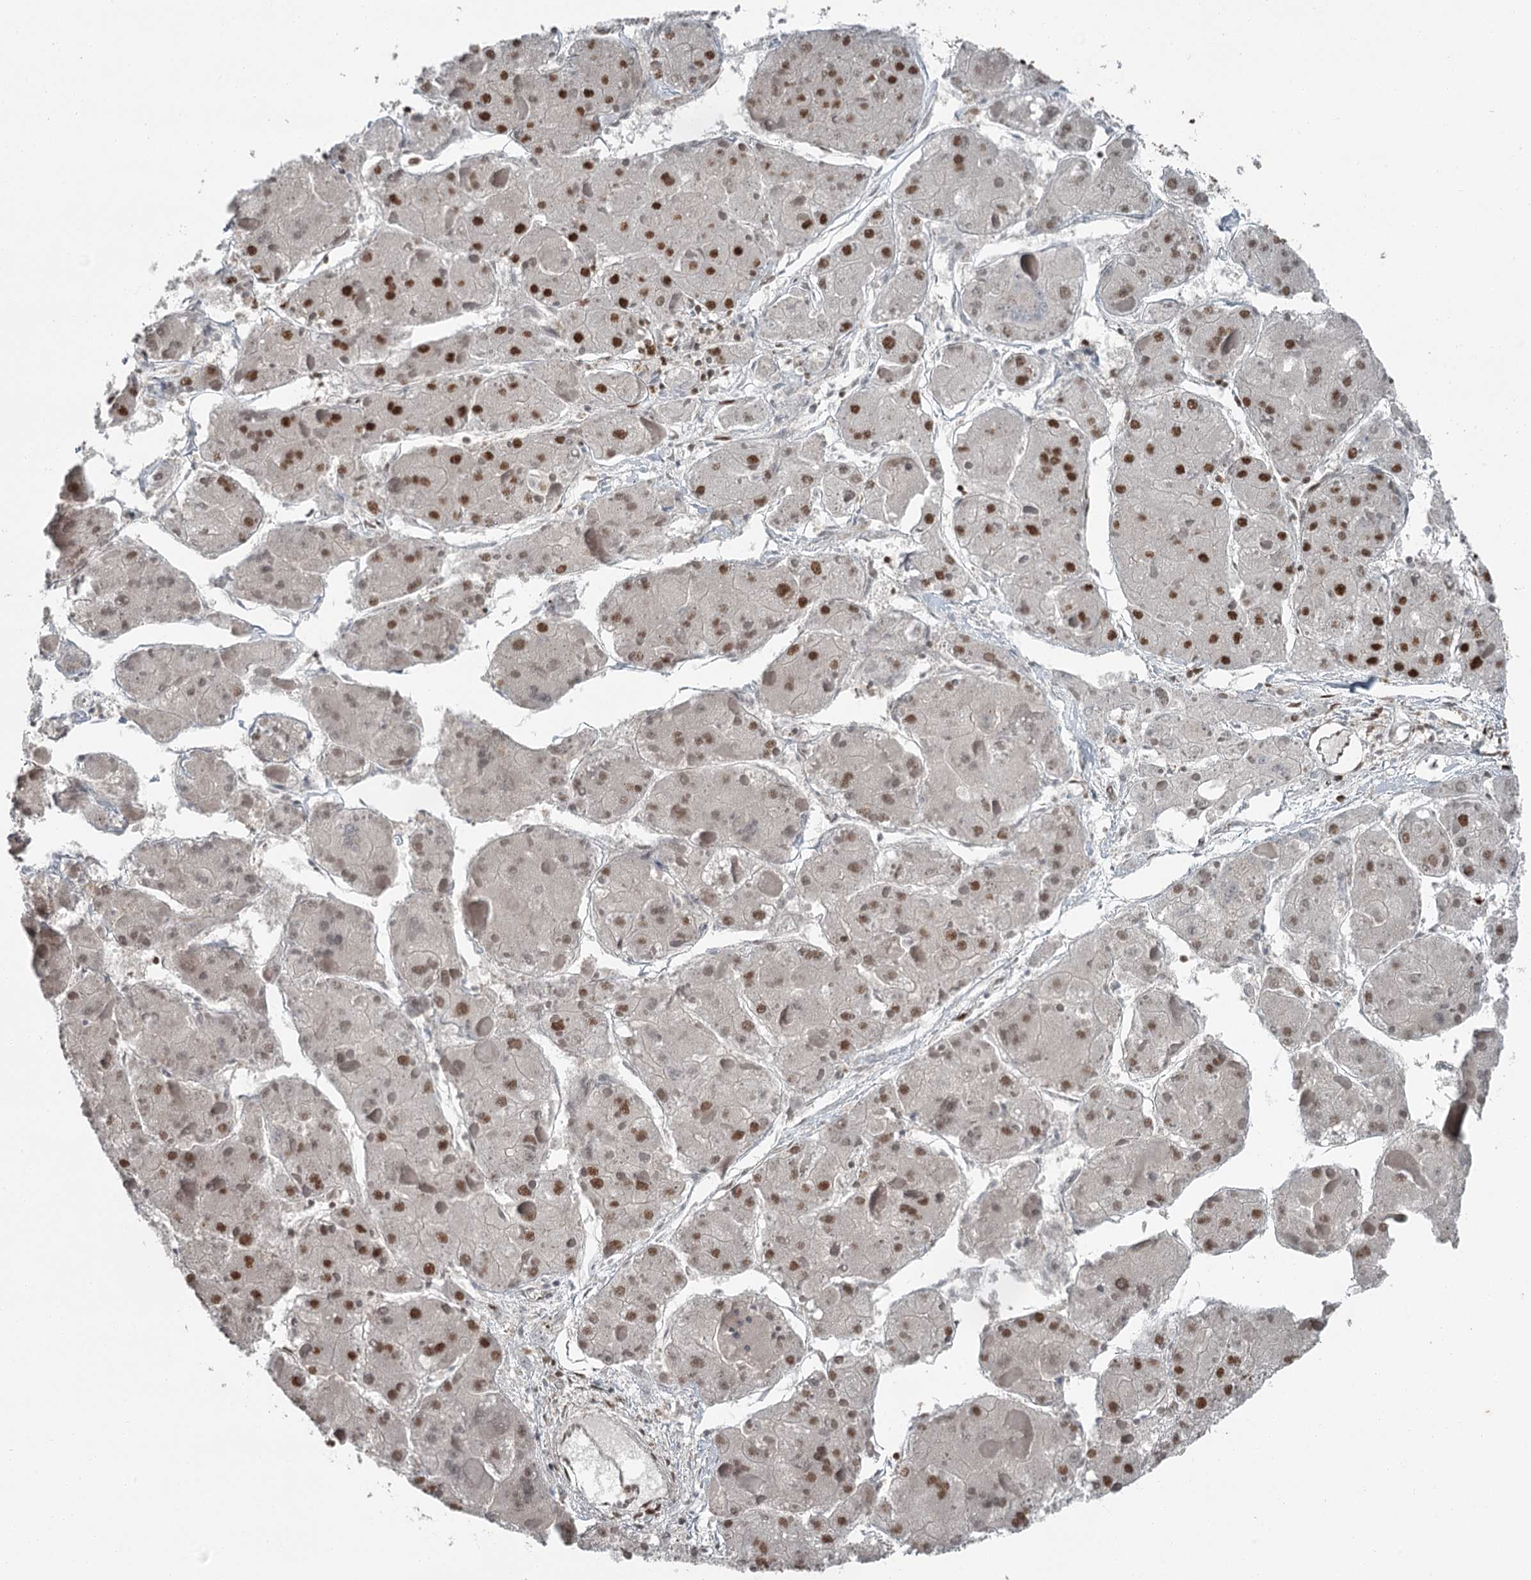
{"staining": {"intensity": "strong", "quantity": "25%-75%", "location": "nuclear"}, "tissue": "liver cancer", "cell_type": "Tumor cells", "image_type": "cancer", "snomed": [{"axis": "morphology", "description": "Carcinoma, Hepatocellular, NOS"}, {"axis": "topography", "description": "Liver"}], "caption": "The micrograph displays a brown stain indicating the presence of a protein in the nuclear of tumor cells in hepatocellular carcinoma (liver). Using DAB (brown) and hematoxylin (blue) stains, captured at high magnification using brightfield microscopy.", "gene": "RBBP7", "patient": {"sex": "female", "age": 73}}